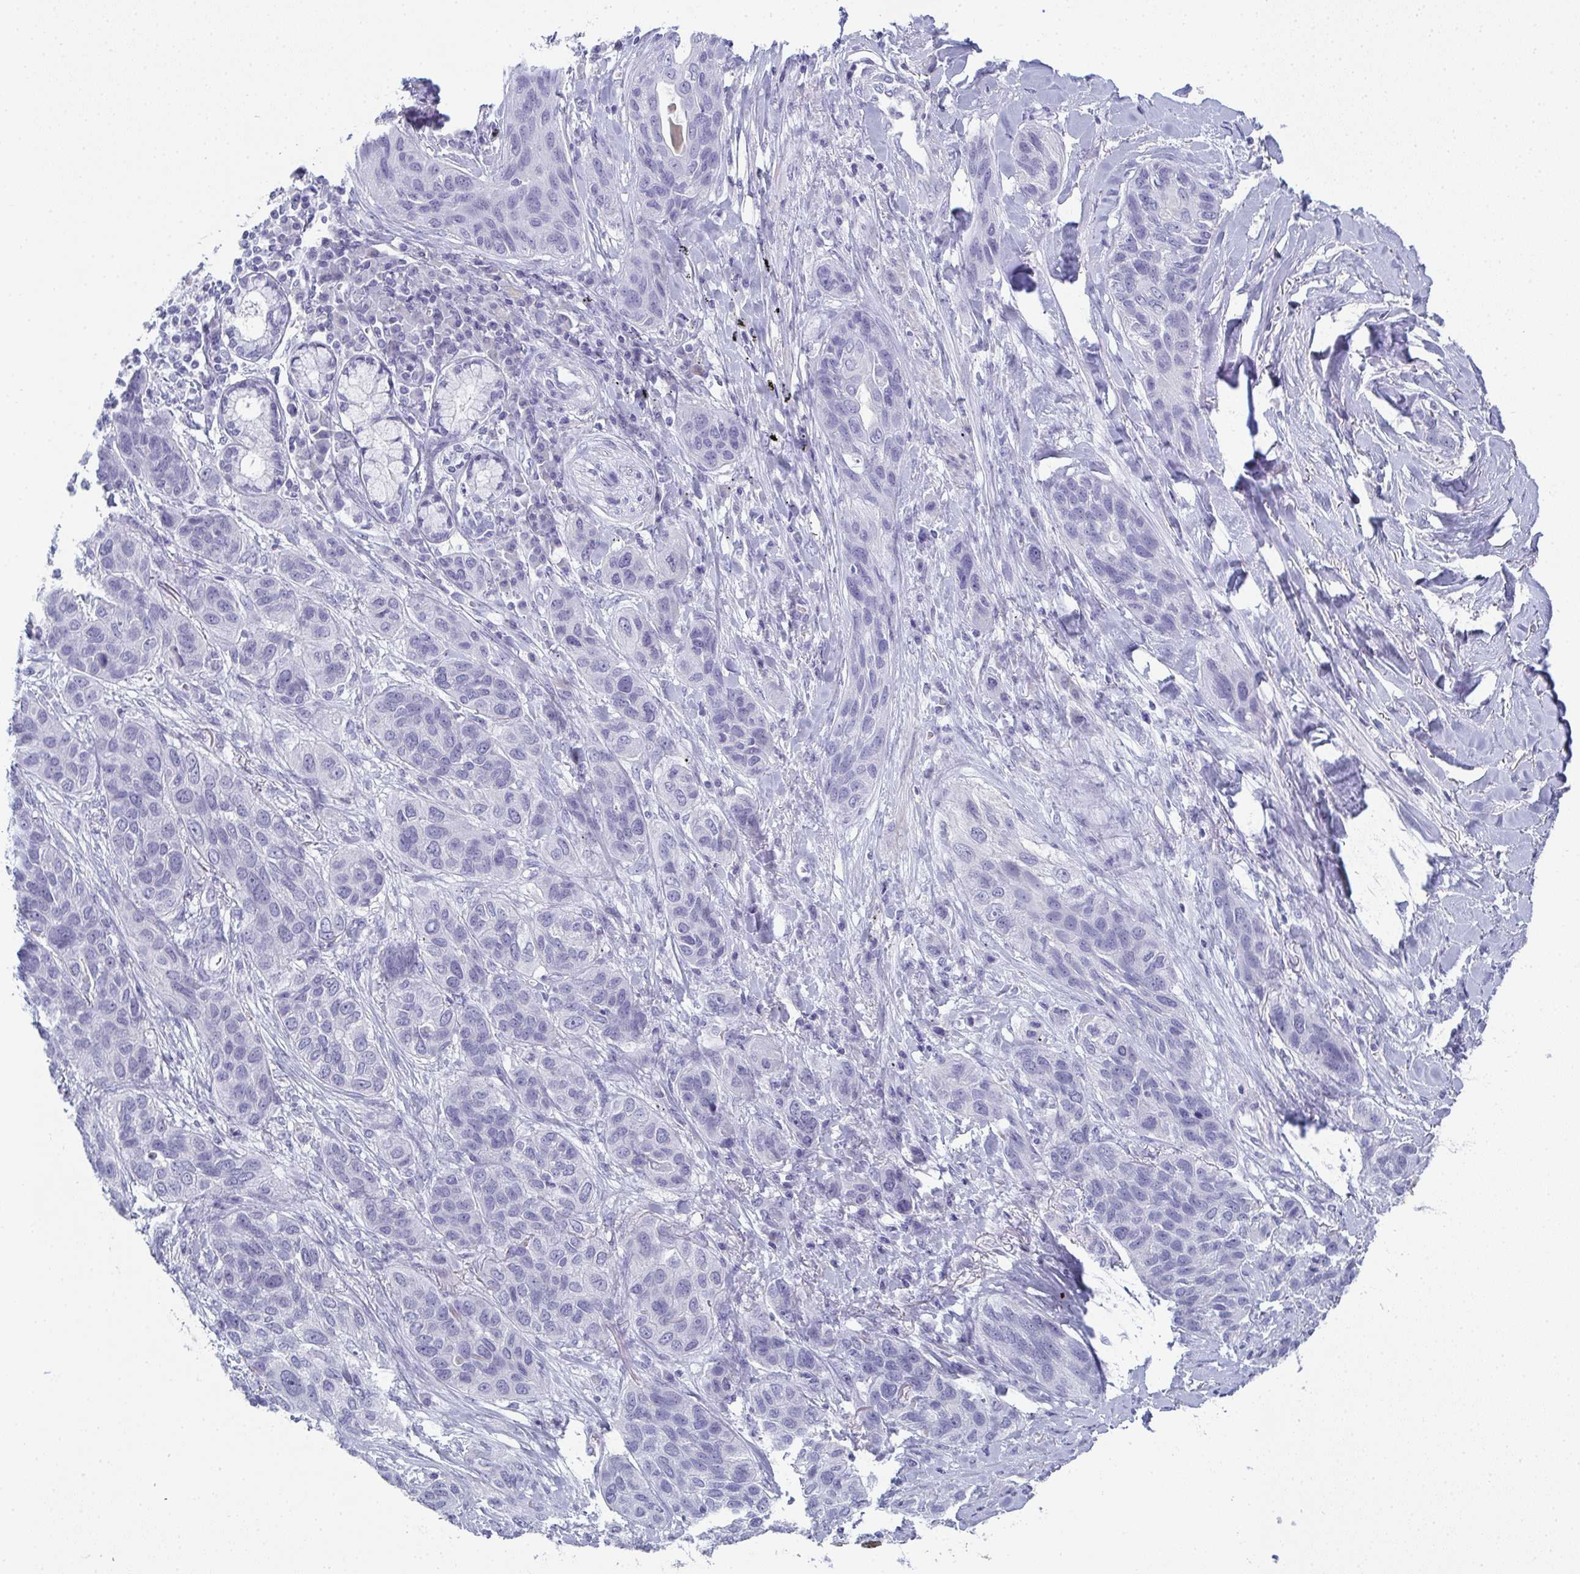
{"staining": {"intensity": "negative", "quantity": "none", "location": "none"}, "tissue": "lung cancer", "cell_type": "Tumor cells", "image_type": "cancer", "snomed": [{"axis": "morphology", "description": "Squamous cell carcinoma, NOS"}, {"axis": "topography", "description": "Lung"}], "caption": "Squamous cell carcinoma (lung) stained for a protein using immunohistochemistry (IHC) demonstrates no expression tumor cells.", "gene": "SLC36A2", "patient": {"sex": "female", "age": 70}}